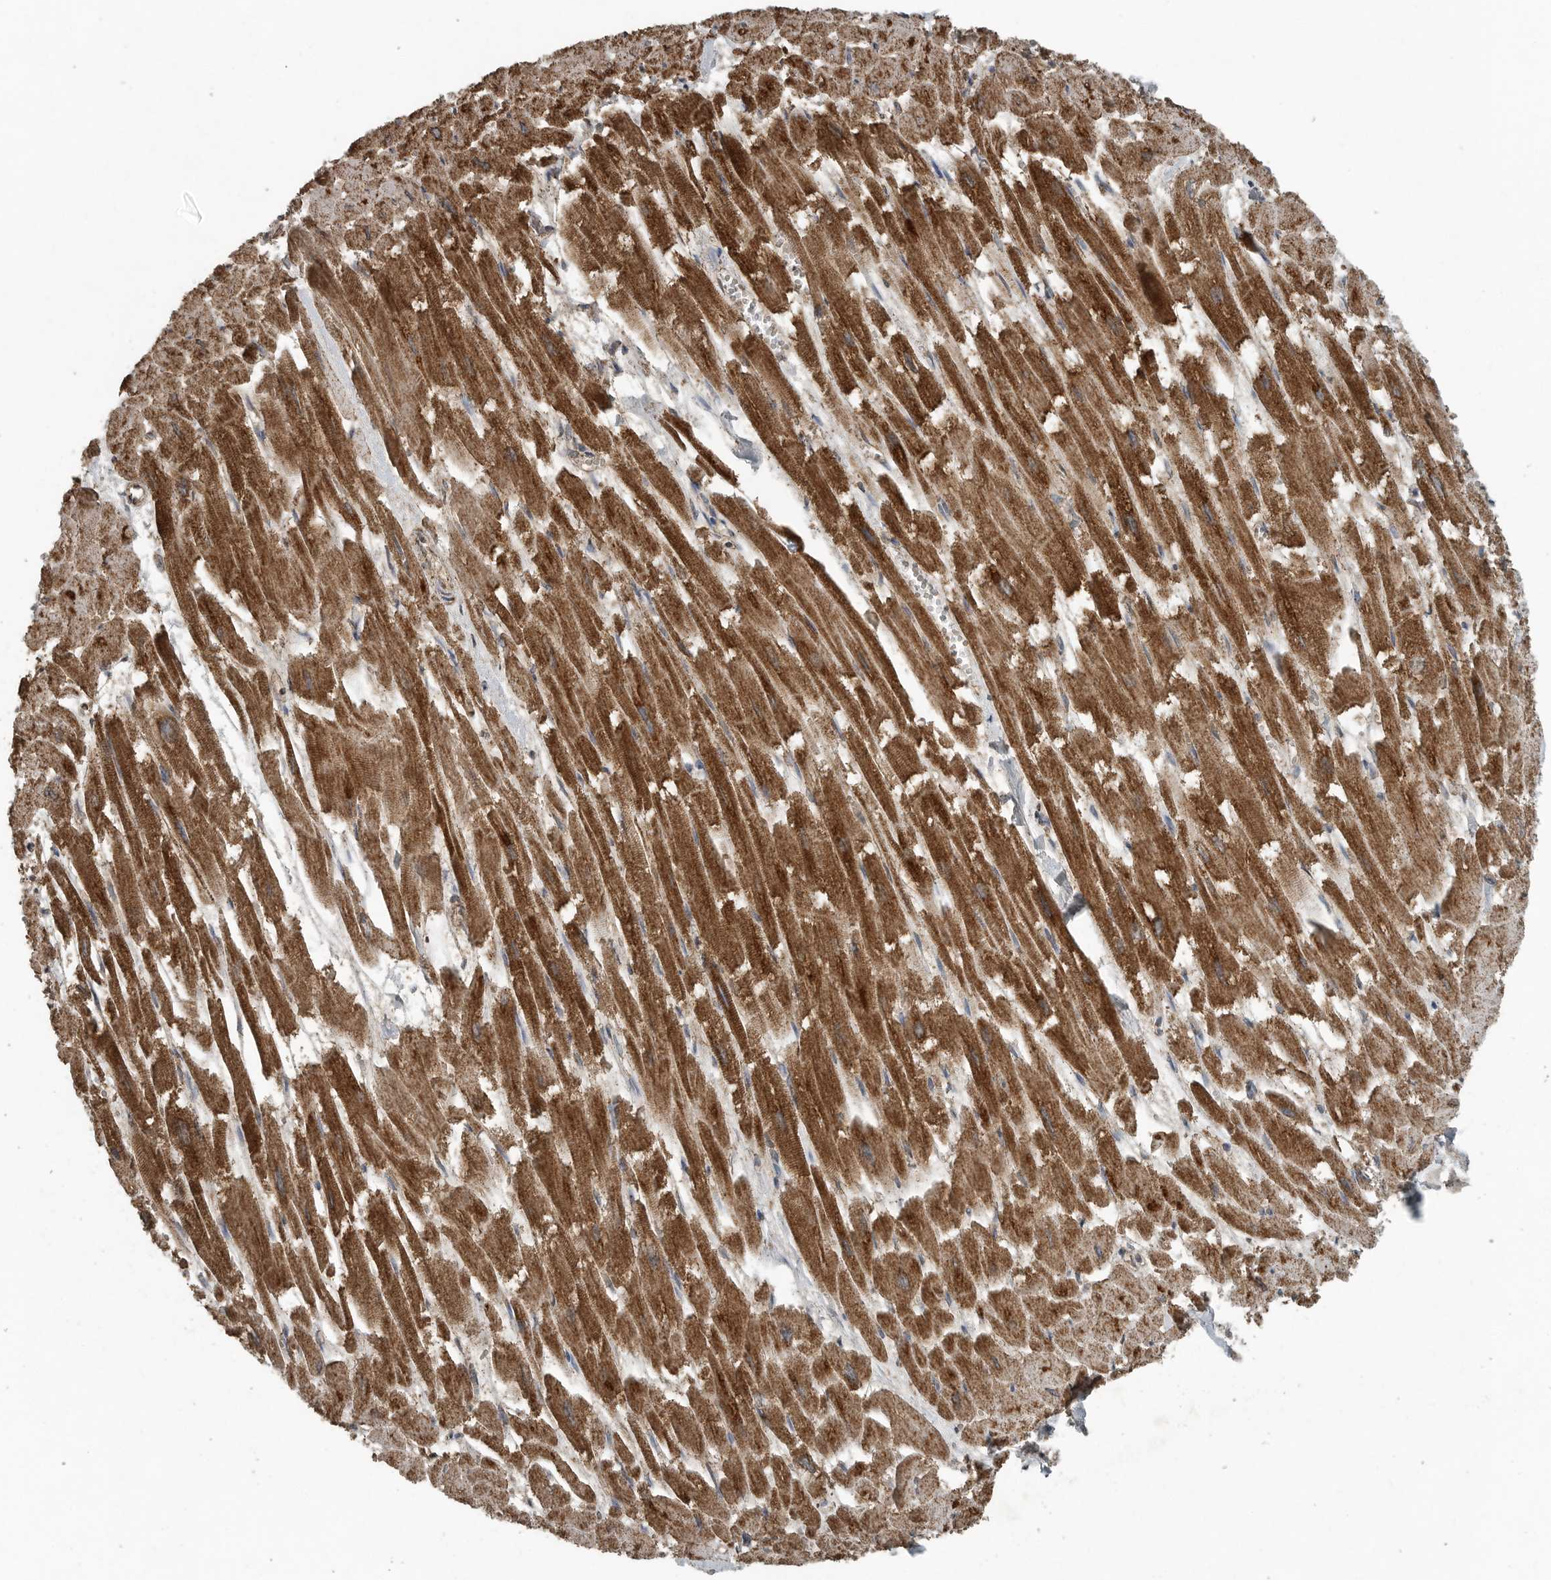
{"staining": {"intensity": "strong", "quantity": ">75%", "location": "cytoplasmic/membranous"}, "tissue": "heart muscle", "cell_type": "Cardiomyocytes", "image_type": "normal", "snomed": [{"axis": "morphology", "description": "Normal tissue, NOS"}, {"axis": "topography", "description": "Heart"}], "caption": "This photomicrograph demonstrates benign heart muscle stained with IHC to label a protein in brown. The cytoplasmic/membranous of cardiomyocytes show strong positivity for the protein. Nuclei are counter-stained blue.", "gene": "IL6ST", "patient": {"sex": "male", "age": 54}}